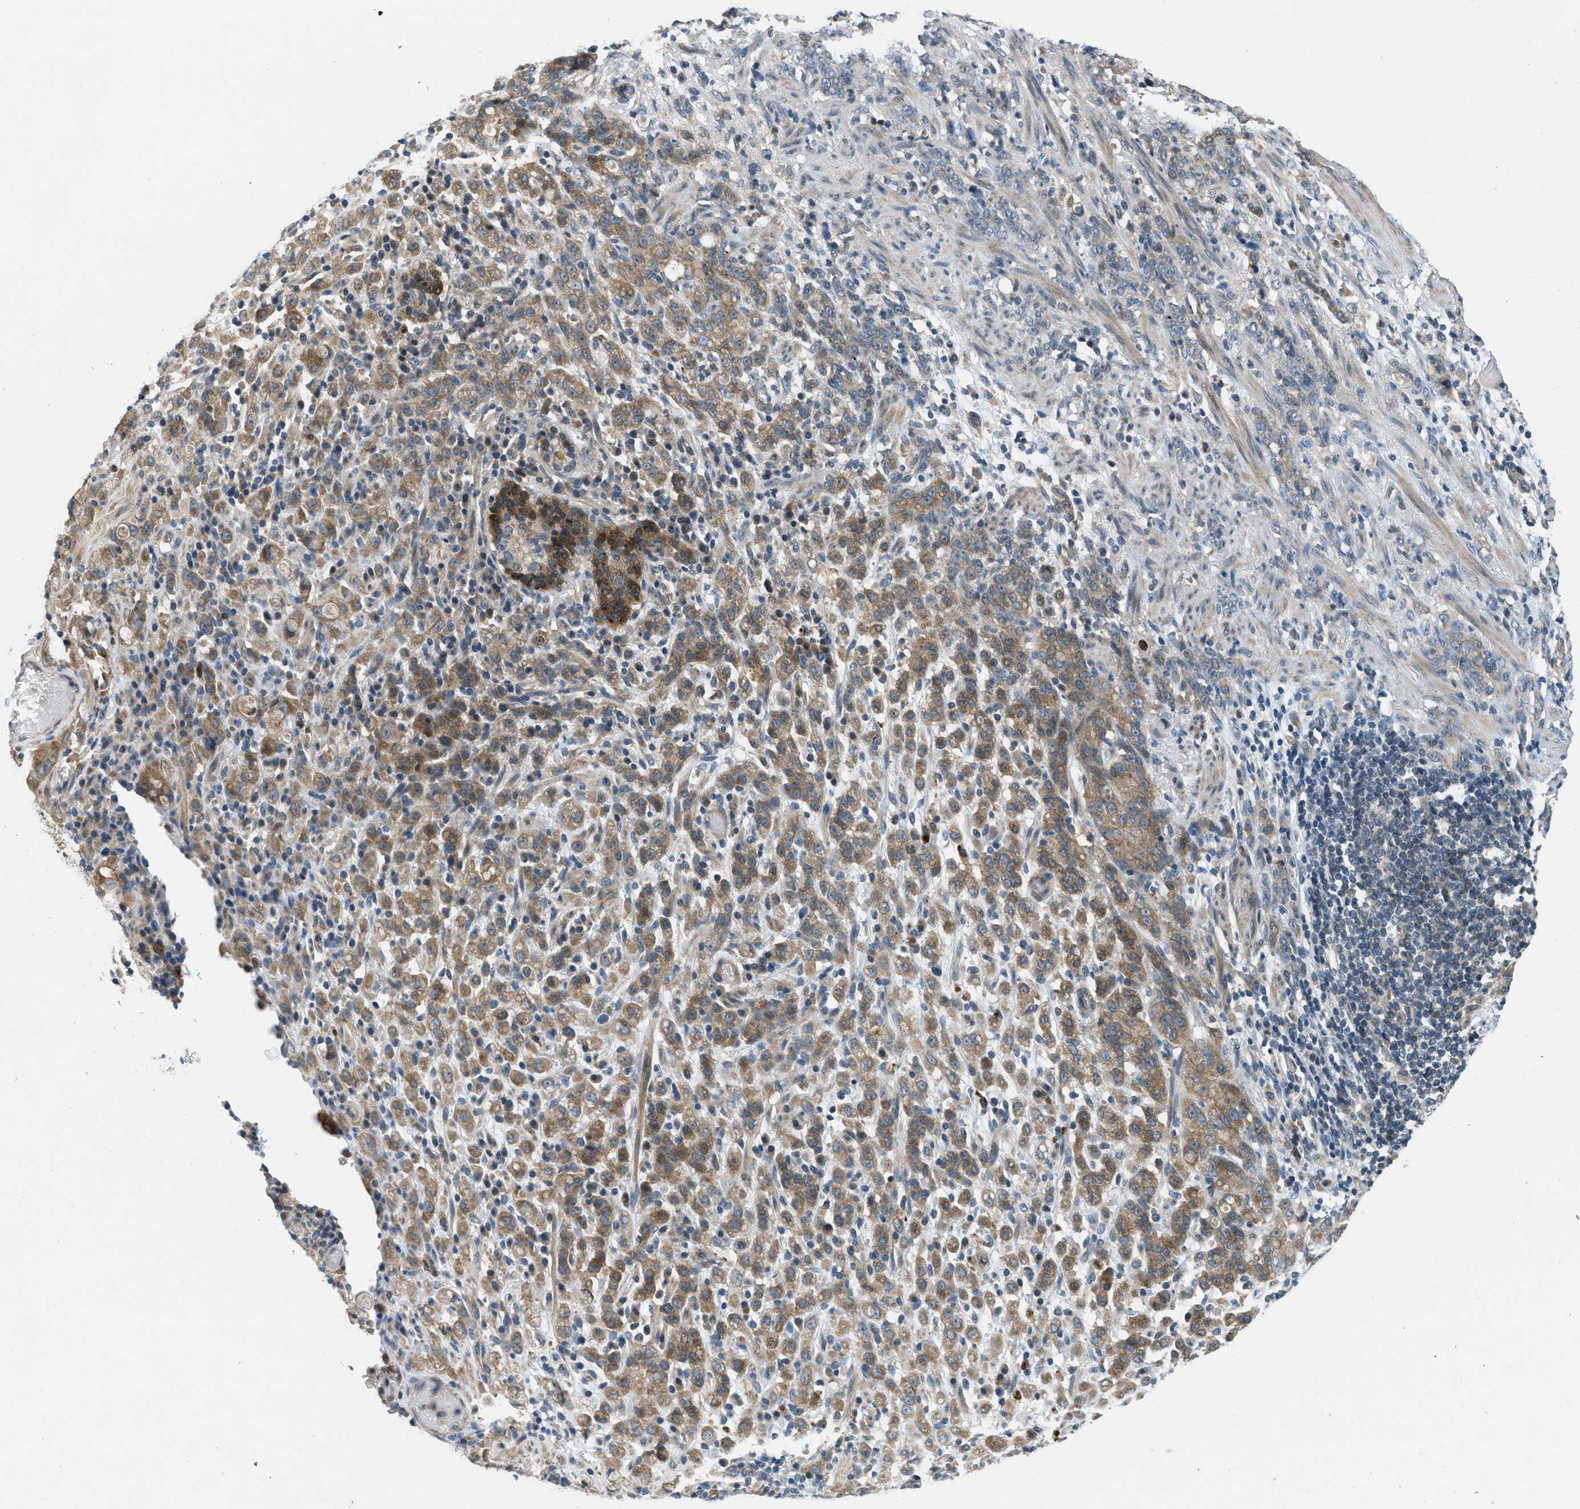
{"staining": {"intensity": "moderate", "quantity": ">75%", "location": "cytoplasmic/membranous"}, "tissue": "stomach cancer", "cell_type": "Tumor cells", "image_type": "cancer", "snomed": [{"axis": "morphology", "description": "Adenocarcinoma, NOS"}, {"axis": "topography", "description": "Stomach, lower"}], "caption": "The image demonstrates staining of stomach cancer (adenocarcinoma), revealing moderate cytoplasmic/membranous protein expression (brown color) within tumor cells.", "gene": "ADCY6", "patient": {"sex": "male", "age": 88}}